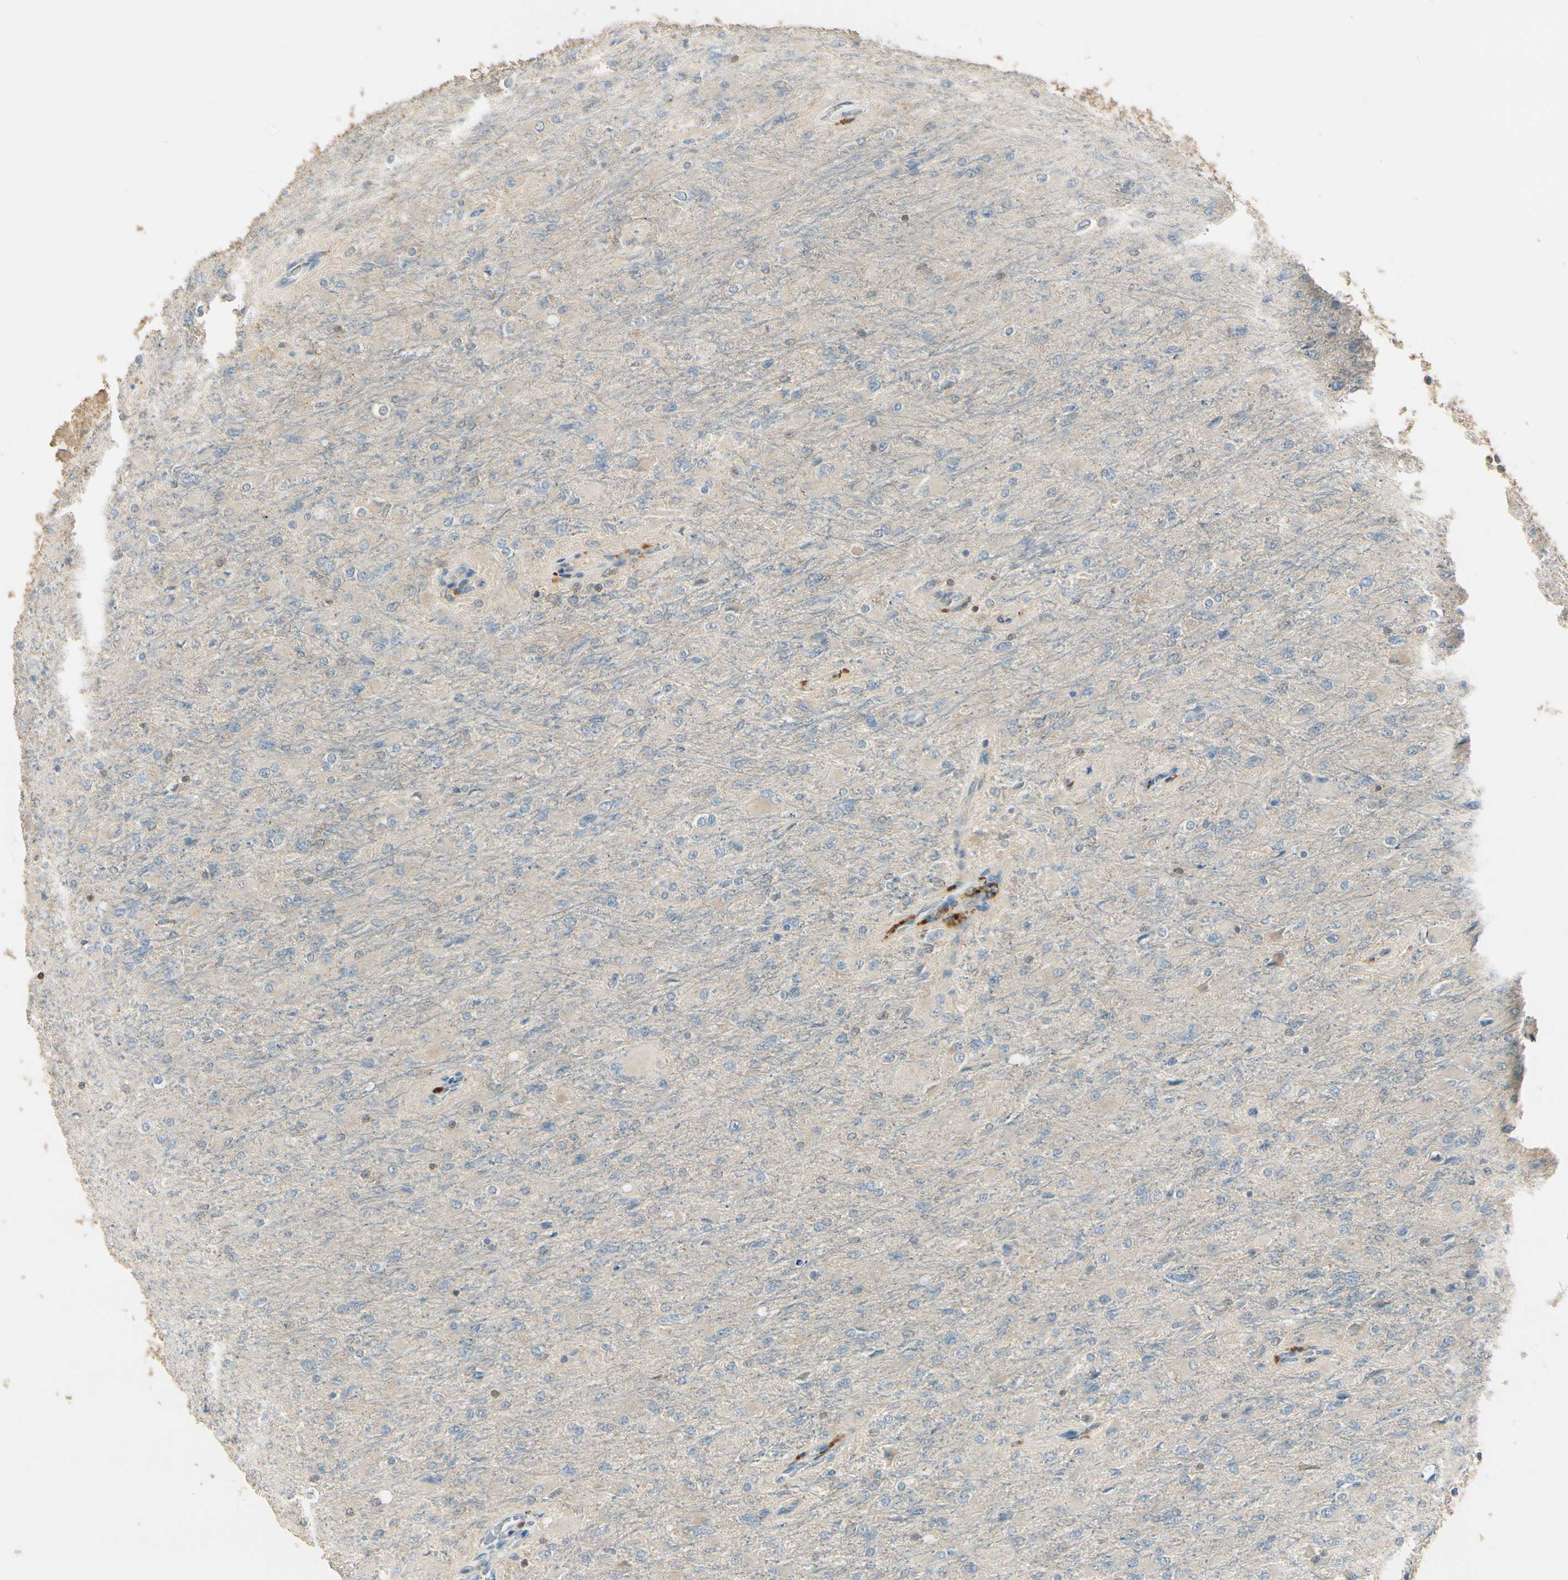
{"staining": {"intensity": "negative", "quantity": "none", "location": "none"}, "tissue": "glioma", "cell_type": "Tumor cells", "image_type": "cancer", "snomed": [{"axis": "morphology", "description": "Glioma, malignant, High grade"}, {"axis": "topography", "description": "Cerebral cortex"}], "caption": "Immunohistochemical staining of malignant glioma (high-grade) demonstrates no significant staining in tumor cells. The staining was performed using DAB (3,3'-diaminobenzidine) to visualize the protein expression in brown, while the nuclei were stained in blue with hematoxylin (Magnification: 20x).", "gene": "PLXNA1", "patient": {"sex": "female", "age": 36}}